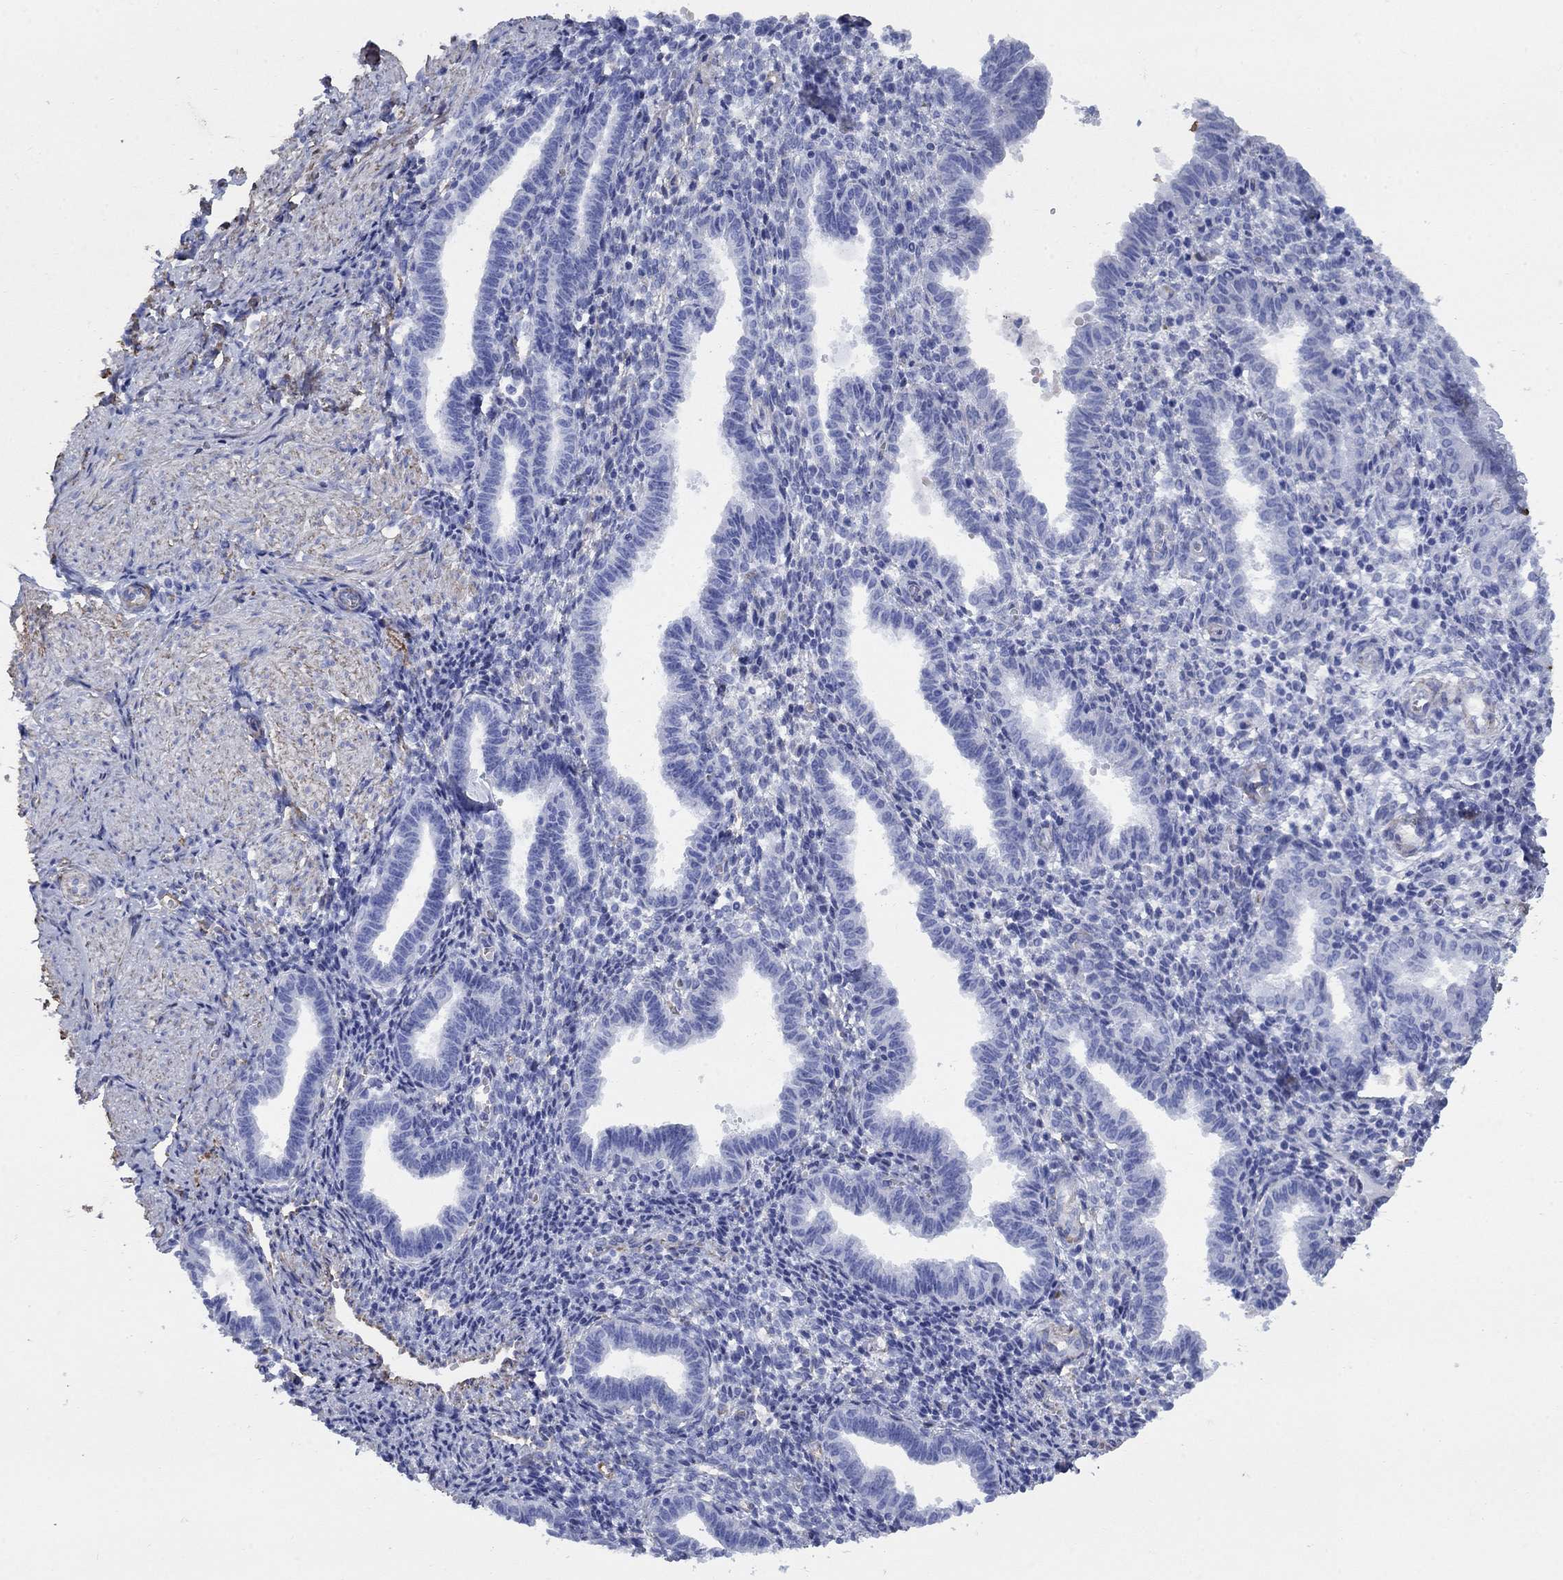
{"staining": {"intensity": "negative", "quantity": "none", "location": "none"}, "tissue": "endometrium", "cell_type": "Cells in endometrial stroma", "image_type": "normal", "snomed": [{"axis": "morphology", "description": "Normal tissue, NOS"}, {"axis": "topography", "description": "Endometrium"}], "caption": "Protein analysis of unremarkable endometrium reveals no significant staining in cells in endometrial stroma. The staining is performed using DAB brown chromogen with nuclei counter-stained in using hematoxylin.", "gene": "VTN", "patient": {"sex": "female", "age": 37}}